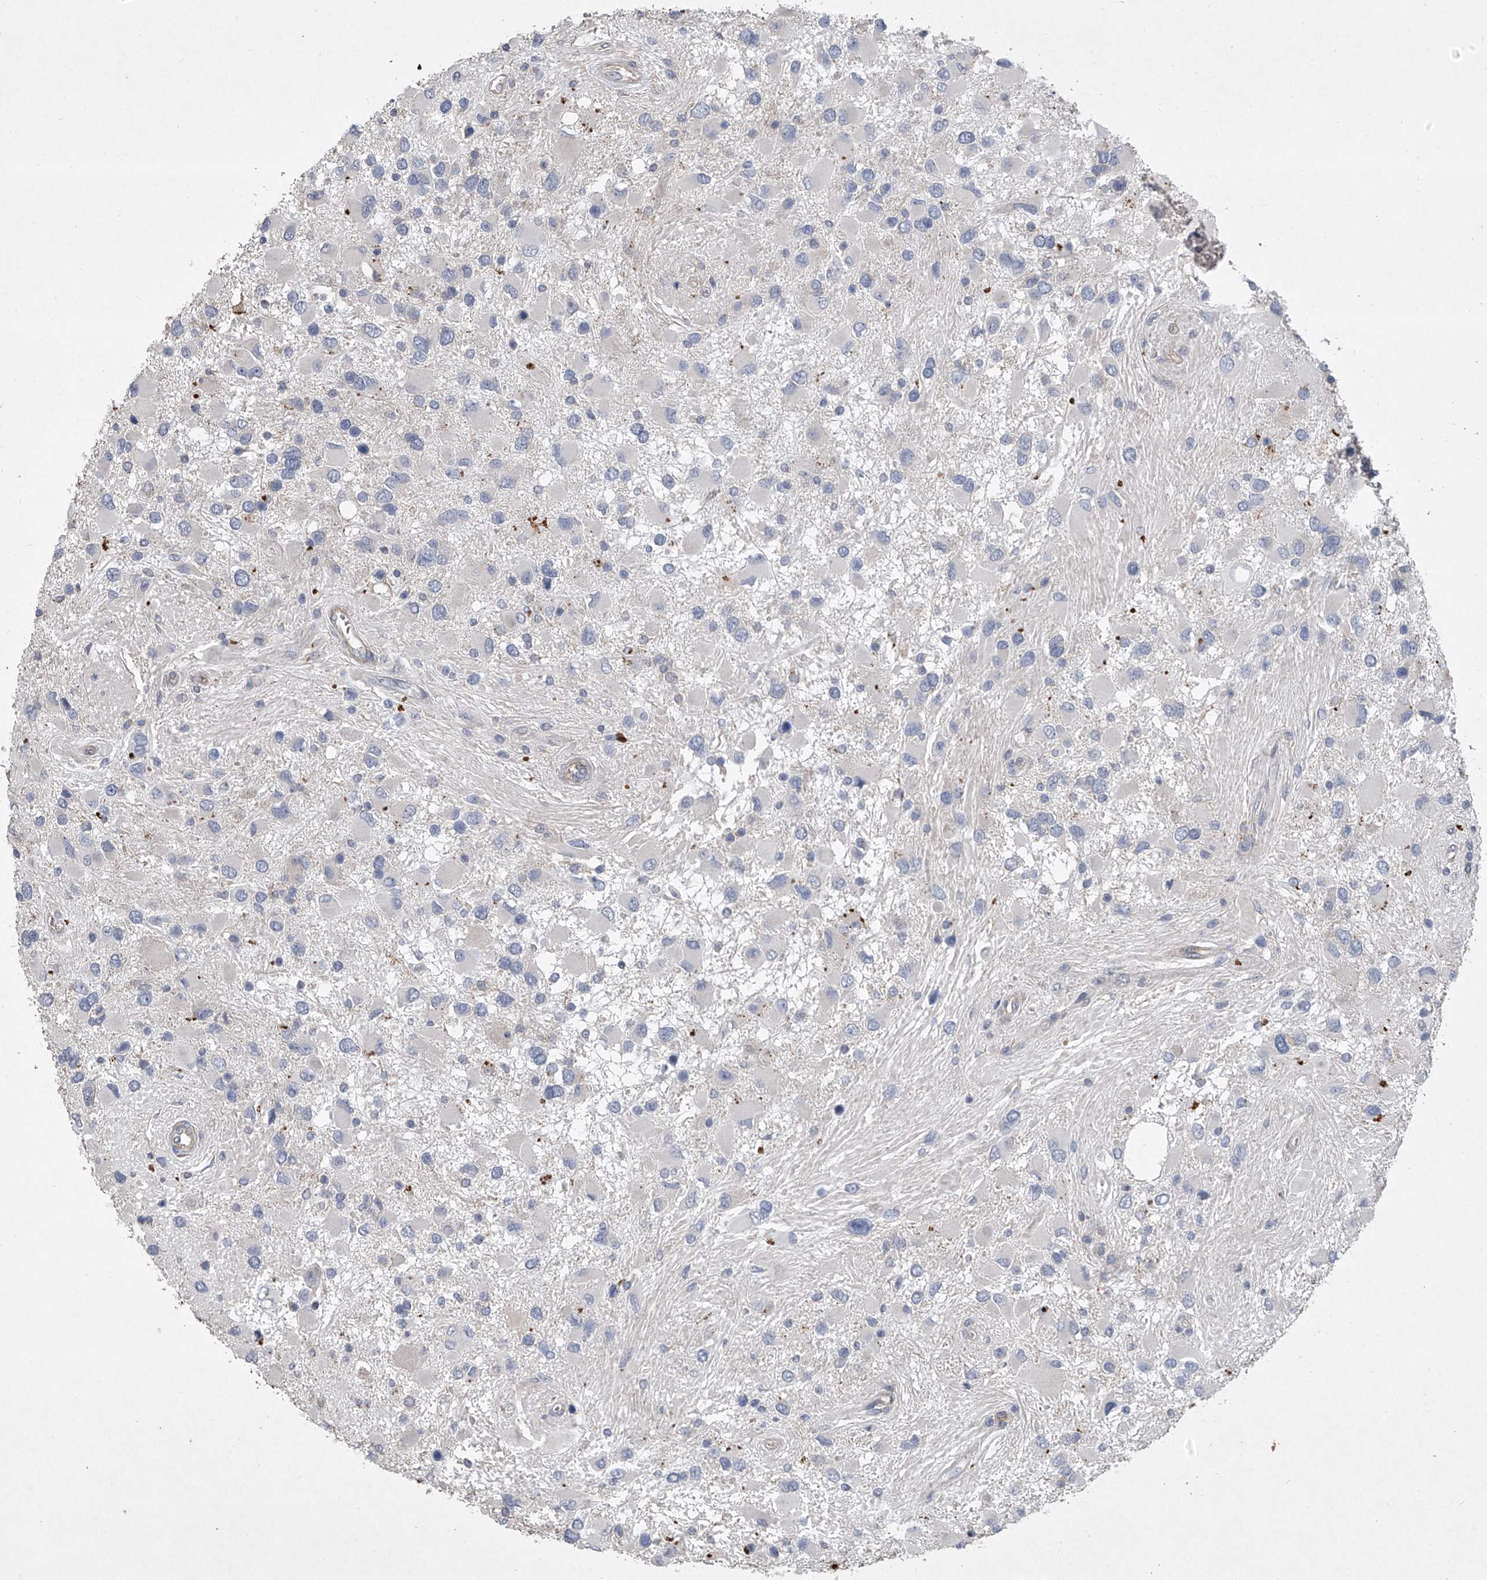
{"staining": {"intensity": "negative", "quantity": "none", "location": "none"}, "tissue": "glioma", "cell_type": "Tumor cells", "image_type": "cancer", "snomed": [{"axis": "morphology", "description": "Glioma, malignant, High grade"}, {"axis": "topography", "description": "Brain"}], "caption": "Tumor cells show no significant positivity in glioma. (DAB immunohistochemistry (IHC), high magnification).", "gene": "DOCK9", "patient": {"sex": "male", "age": 53}}